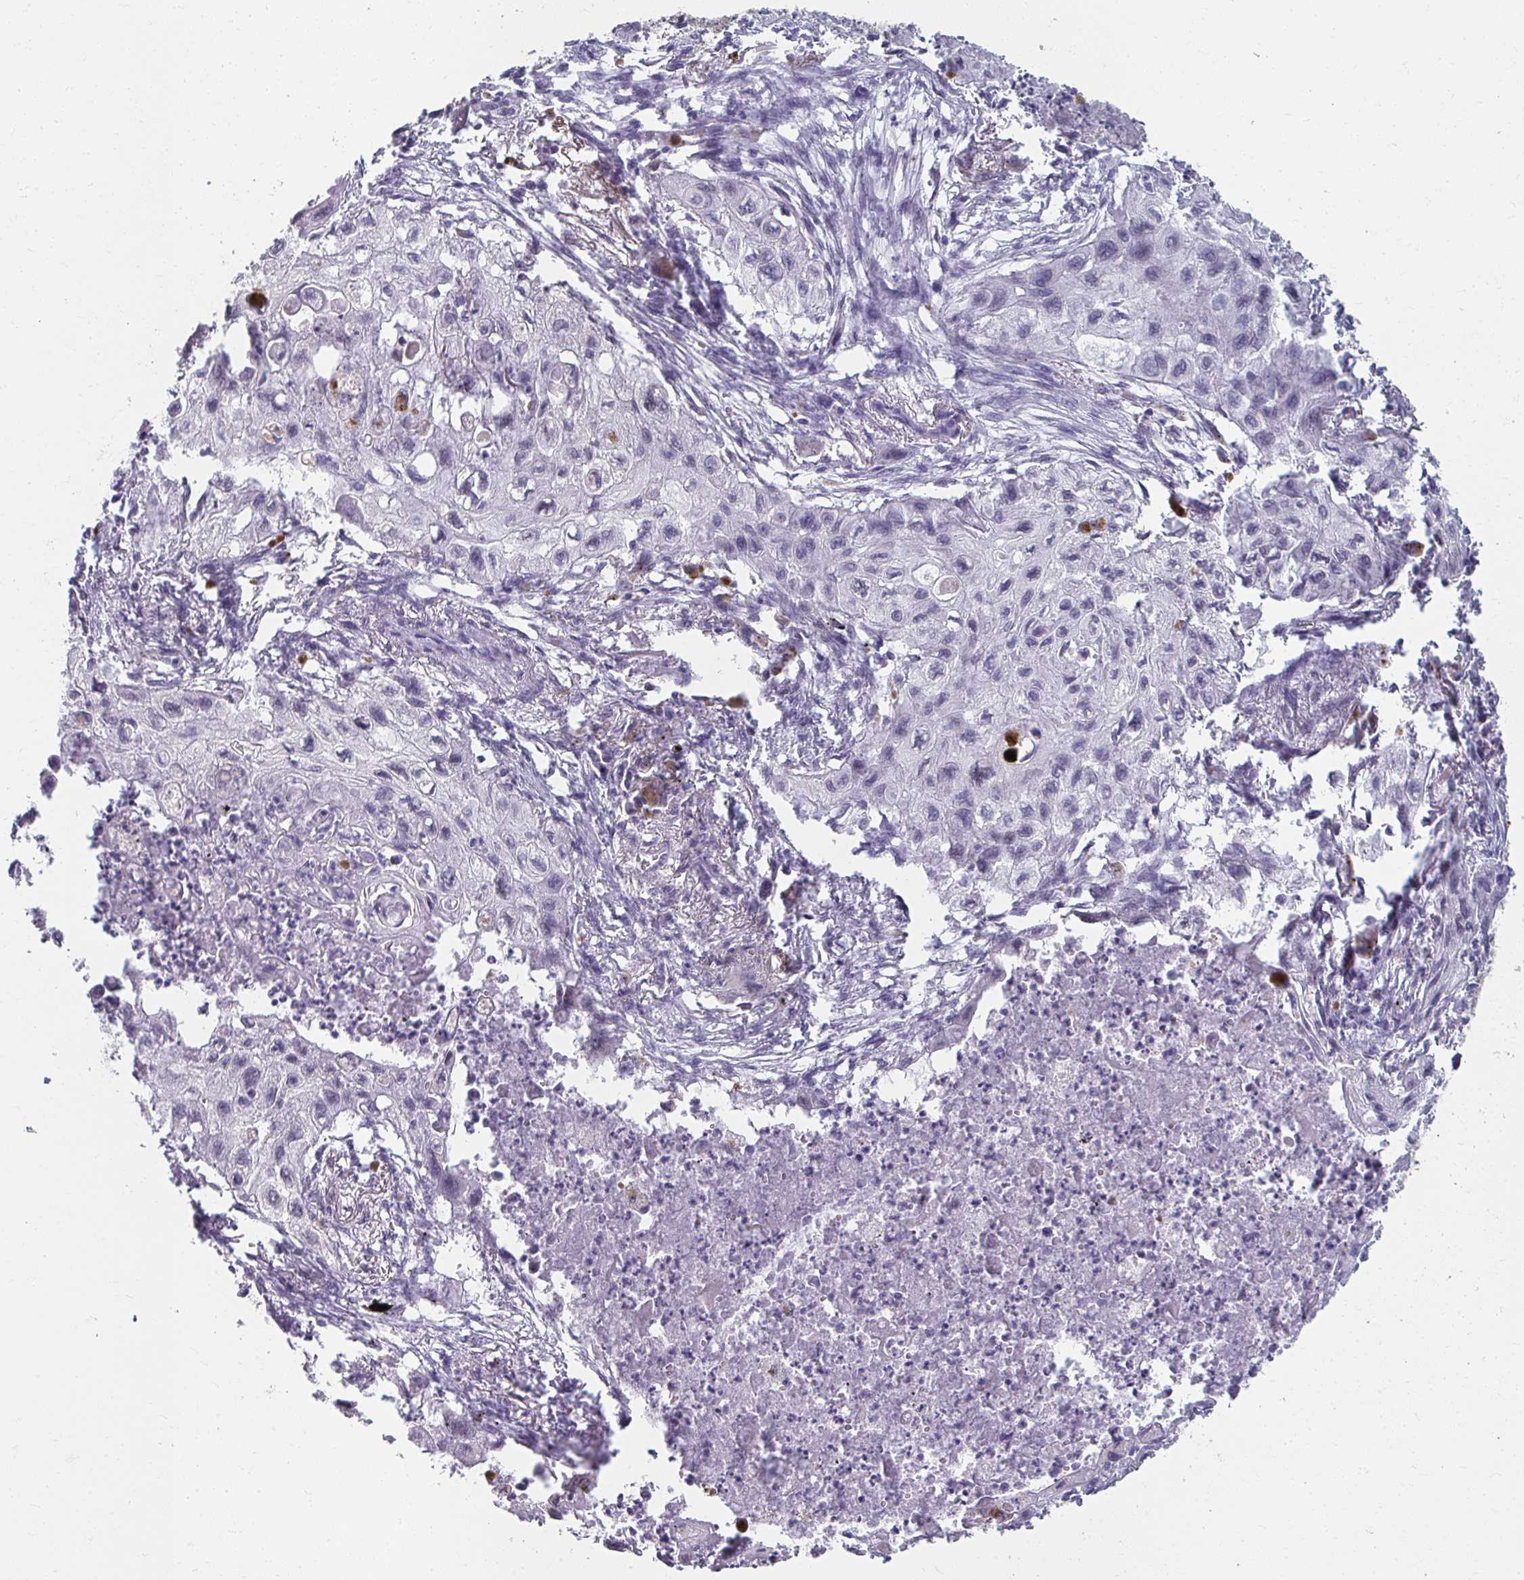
{"staining": {"intensity": "negative", "quantity": "none", "location": "none"}, "tissue": "lung cancer", "cell_type": "Tumor cells", "image_type": "cancer", "snomed": [{"axis": "morphology", "description": "Squamous cell carcinoma, NOS"}, {"axis": "topography", "description": "Lung"}], "caption": "This is a histopathology image of immunohistochemistry (IHC) staining of lung cancer, which shows no staining in tumor cells.", "gene": "NUP133", "patient": {"sex": "male", "age": 71}}